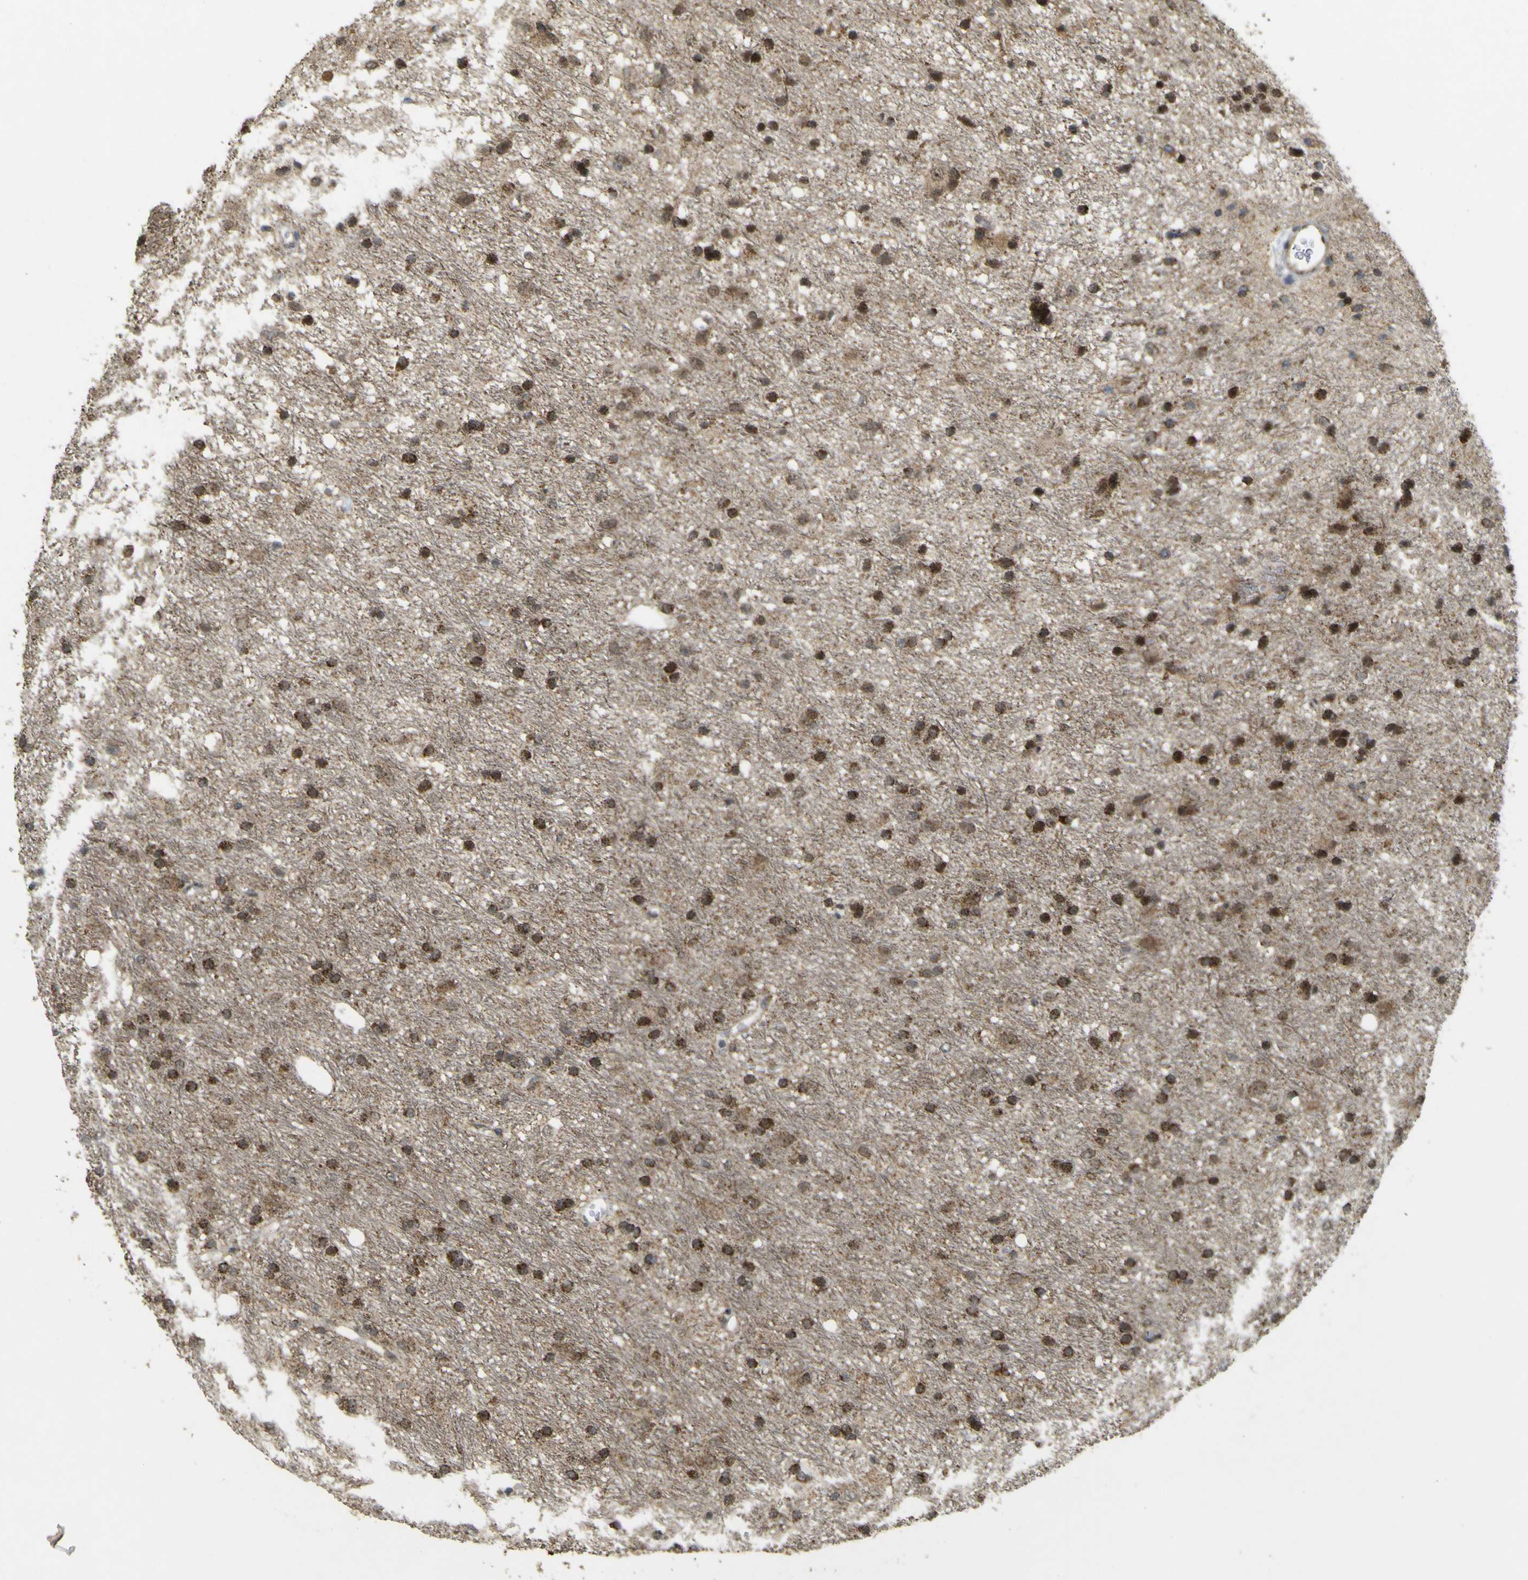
{"staining": {"intensity": "moderate", "quantity": ">75%", "location": "cytoplasmic/membranous,nuclear"}, "tissue": "glioma", "cell_type": "Tumor cells", "image_type": "cancer", "snomed": [{"axis": "morphology", "description": "Glioma, malignant, Low grade"}, {"axis": "topography", "description": "Brain"}], "caption": "A photomicrograph of malignant glioma (low-grade) stained for a protein exhibits moderate cytoplasmic/membranous and nuclear brown staining in tumor cells. Immunohistochemistry (ihc) stains the protein in brown and the nuclei are stained blue.", "gene": "ACBD5", "patient": {"sex": "male", "age": 77}}